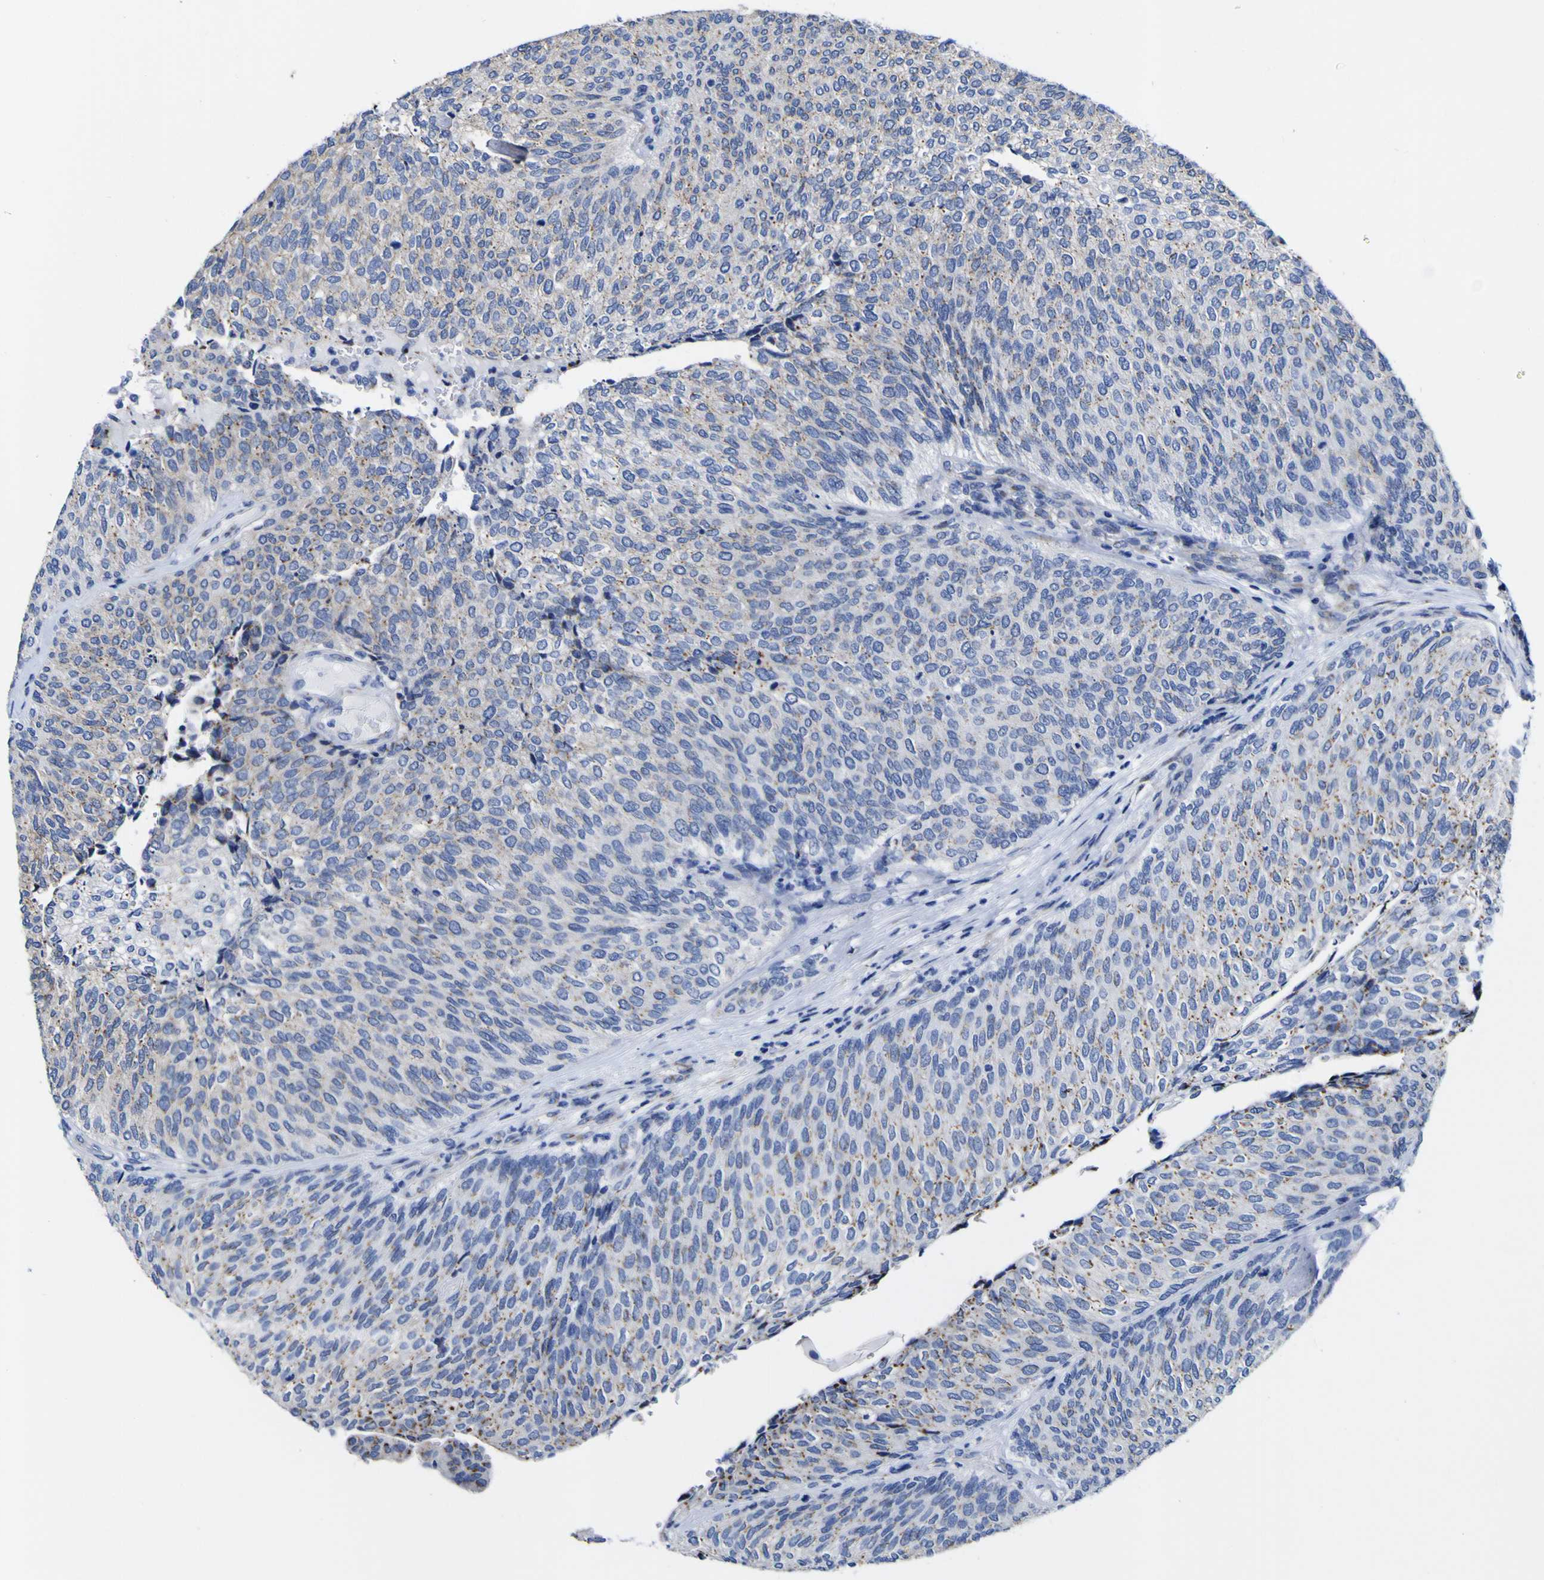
{"staining": {"intensity": "moderate", "quantity": "25%-75%", "location": "cytoplasmic/membranous"}, "tissue": "urothelial cancer", "cell_type": "Tumor cells", "image_type": "cancer", "snomed": [{"axis": "morphology", "description": "Urothelial carcinoma, Low grade"}, {"axis": "topography", "description": "Urinary bladder"}], "caption": "Urothelial carcinoma (low-grade) stained for a protein reveals moderate cytoplasmic/membranous positivity in tumor cells.", "gene": "GOLM1", "patient": {"sex": "female", "age": 79}}